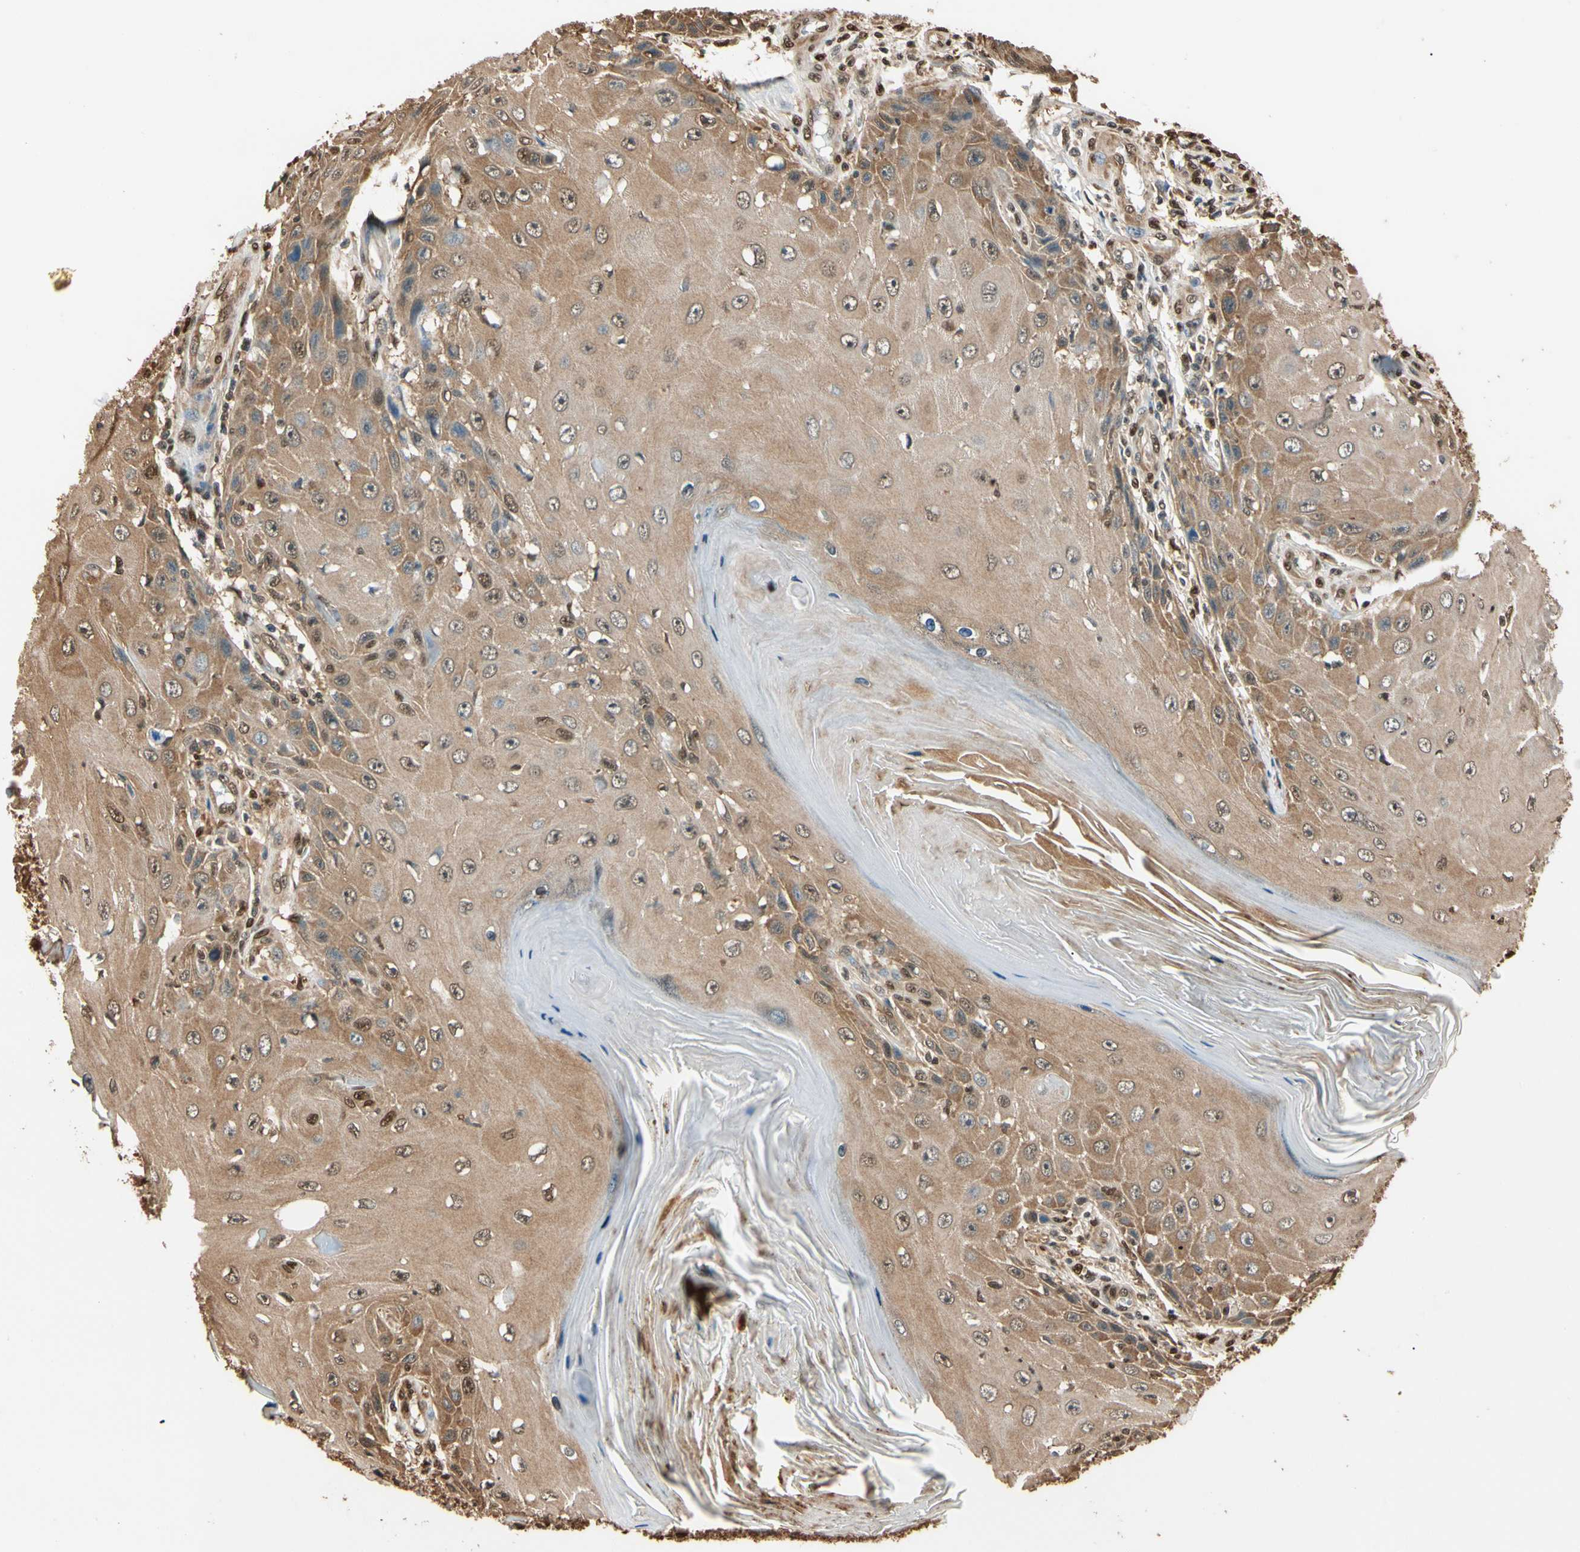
{"staining": {"intensity": "weak", "quantity": ">75%", "location": "cytoplasmic/membranous,nuclear"}, "tissue": "skin cancer", "cell_type": "Tumor cells", "image_type": "cancer", "snomed": [{"axis": "morphology", "description": "Squamous cell carcinoma, NOS"}, {"axis": "topography", "description": "Skin"}], "caption": "Immunohistochemistry staining of skin cancer (squamous cell carcinoma), which shows low levels of weak cytoplasmic/membranous and nuclear staining in approximately >75% of tumor cells indicating weak cytoplasmic/membranous and nuclear protein staining. The staining was performed using DAB (3,3'-diaminobenzidine) (brown) for protein detection and nuclei were counterstained in hematoxylin (blue).", "gene": "PNCK", "patient": {"sex": "female", "age": 73}}